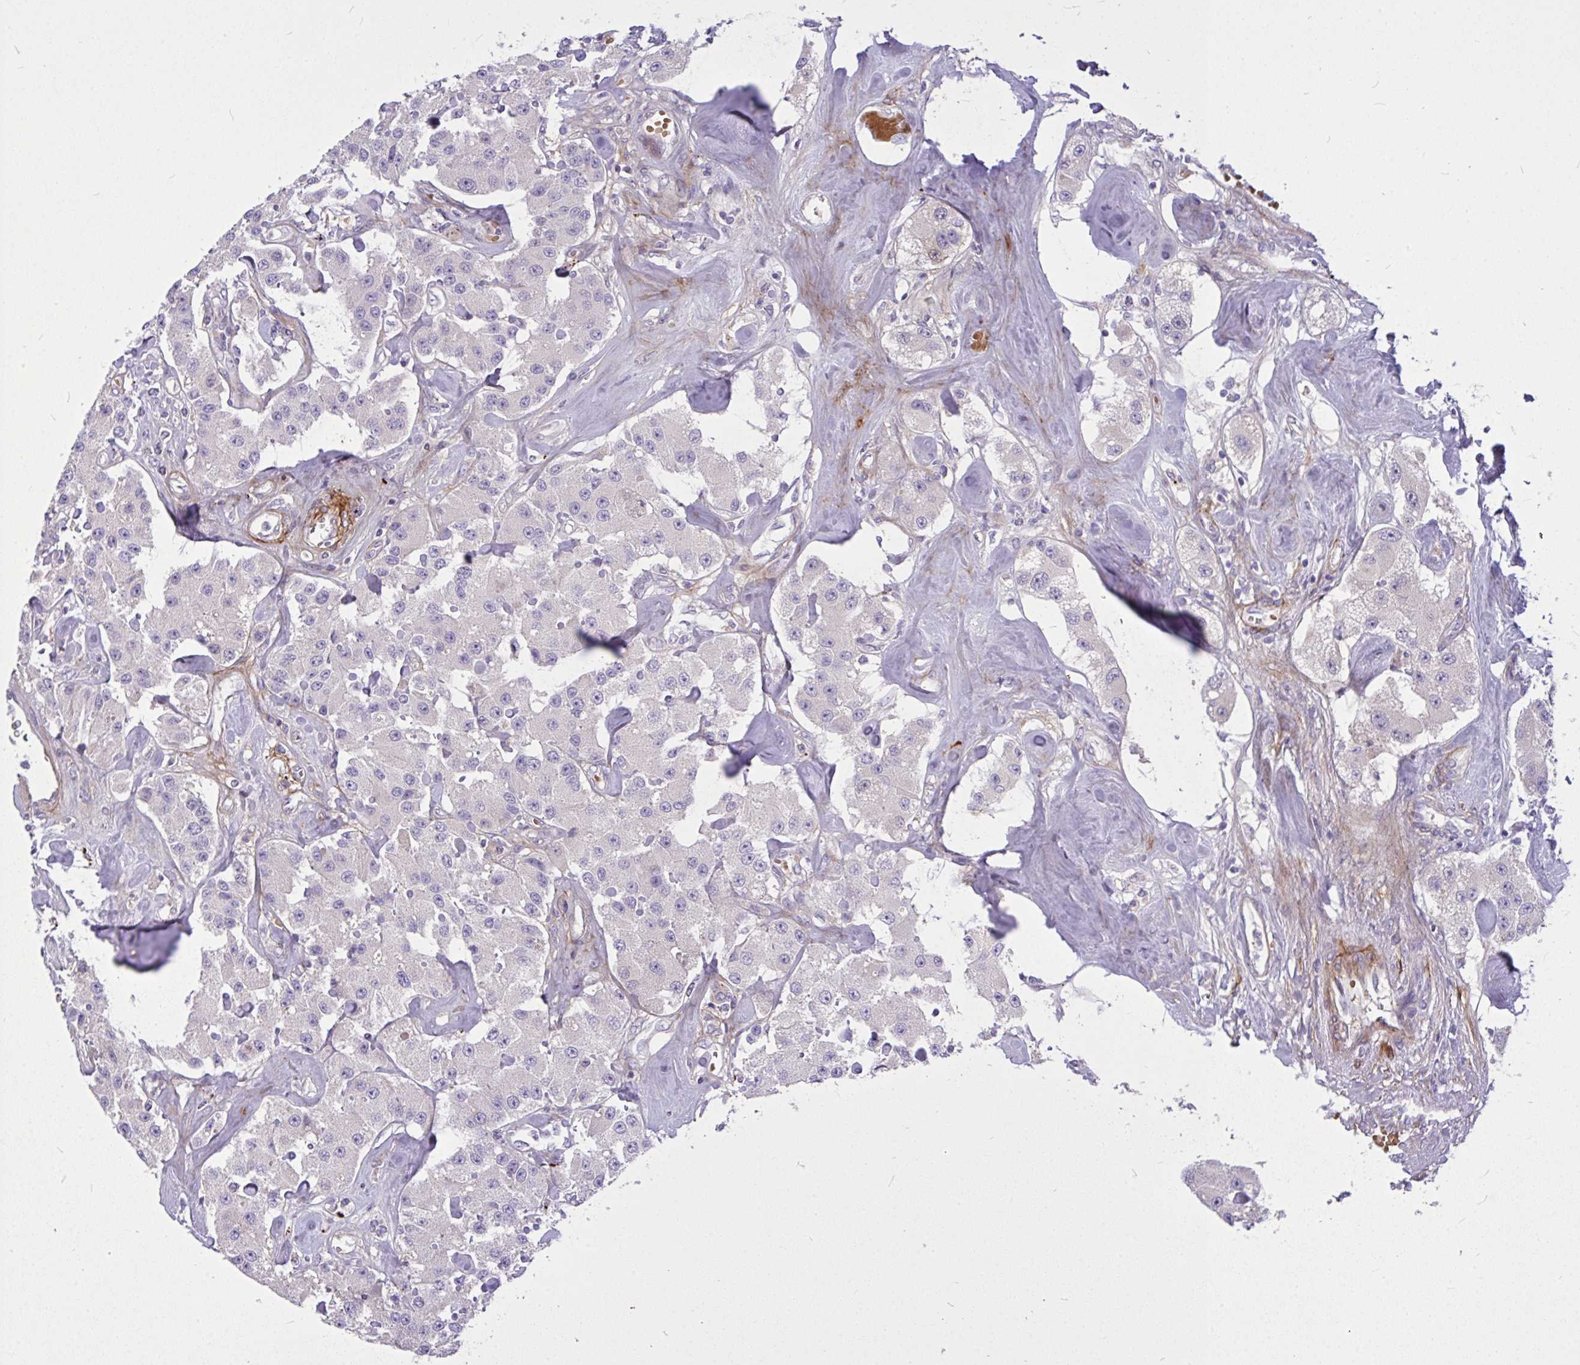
{"staining": {"intensity": "negative", "quantity": "none", "location": "none"}, "tissue": "carcinoid", "cell_type": "Tumor cells", "image_type": "cancer", "snomed": [{"axis": "morphology", "description": "Carcinoid, malignant, NOS"}, {"axis": "topography", "description": "Pancreas"}], "caption": "High magnification brightfield microscopy of carcinoid stained with DAB (brown) and counterstained with hematoxylin (blue): tumor cells show no significant positivity.", "gene": "MOCS1", "patient": {"sex": "male", "age": 41}}